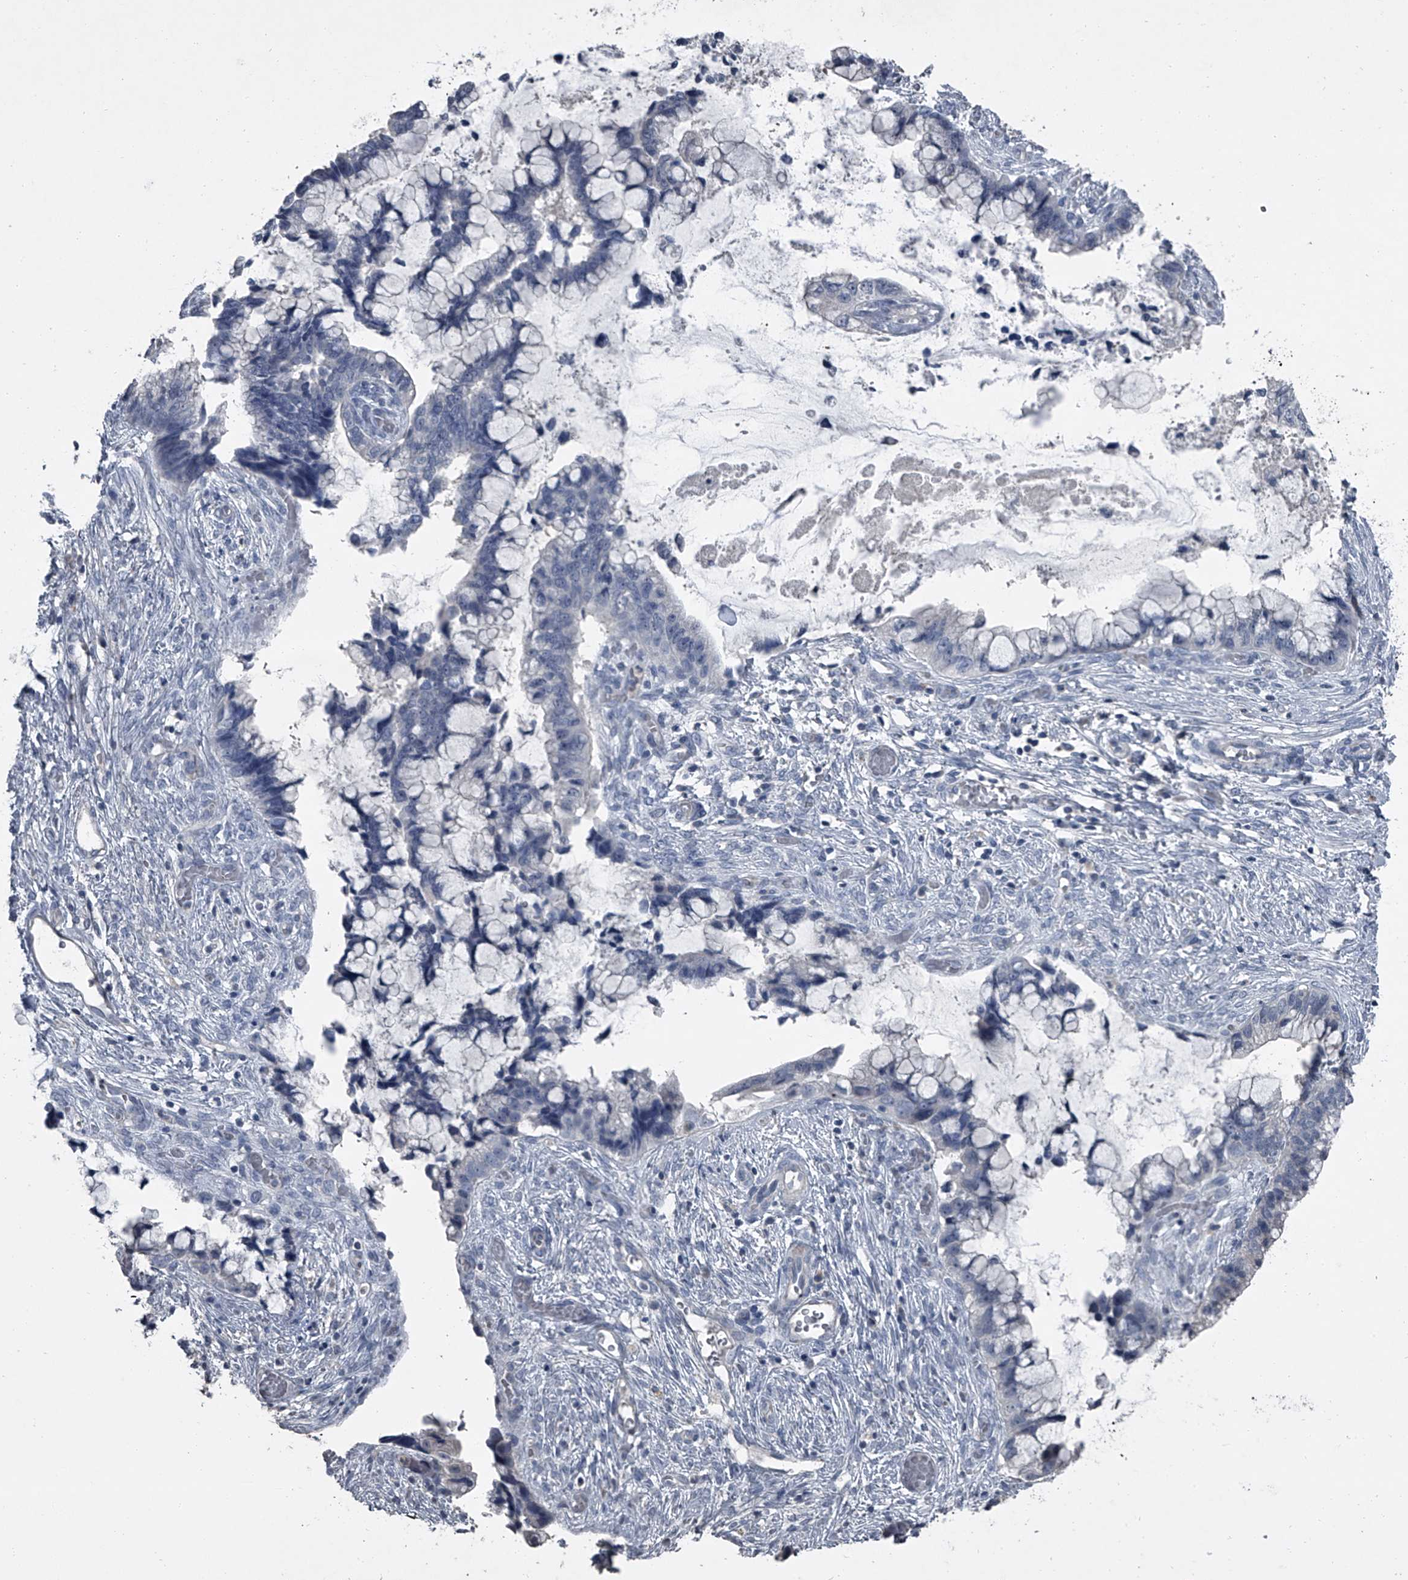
{"staining": {"intensity": "negative", "quantity": "none", "location": "none"}, "tissue": "cervical cancer", "cell_type": "Tumor cells", "image_type": "cancer", "snomed": [{"axis": "morphology", "description": "Adenocarcinoma, NOS"}, {"axis": "topography", "description": "Cervix"}], "caption": "This is an immunohistochemistry micrograph of human cervical adenocarcinoma. There is no positivity in tumor cells.", "gene": "HEPHL1", "patient": {"sex": "female", "age": 44}}